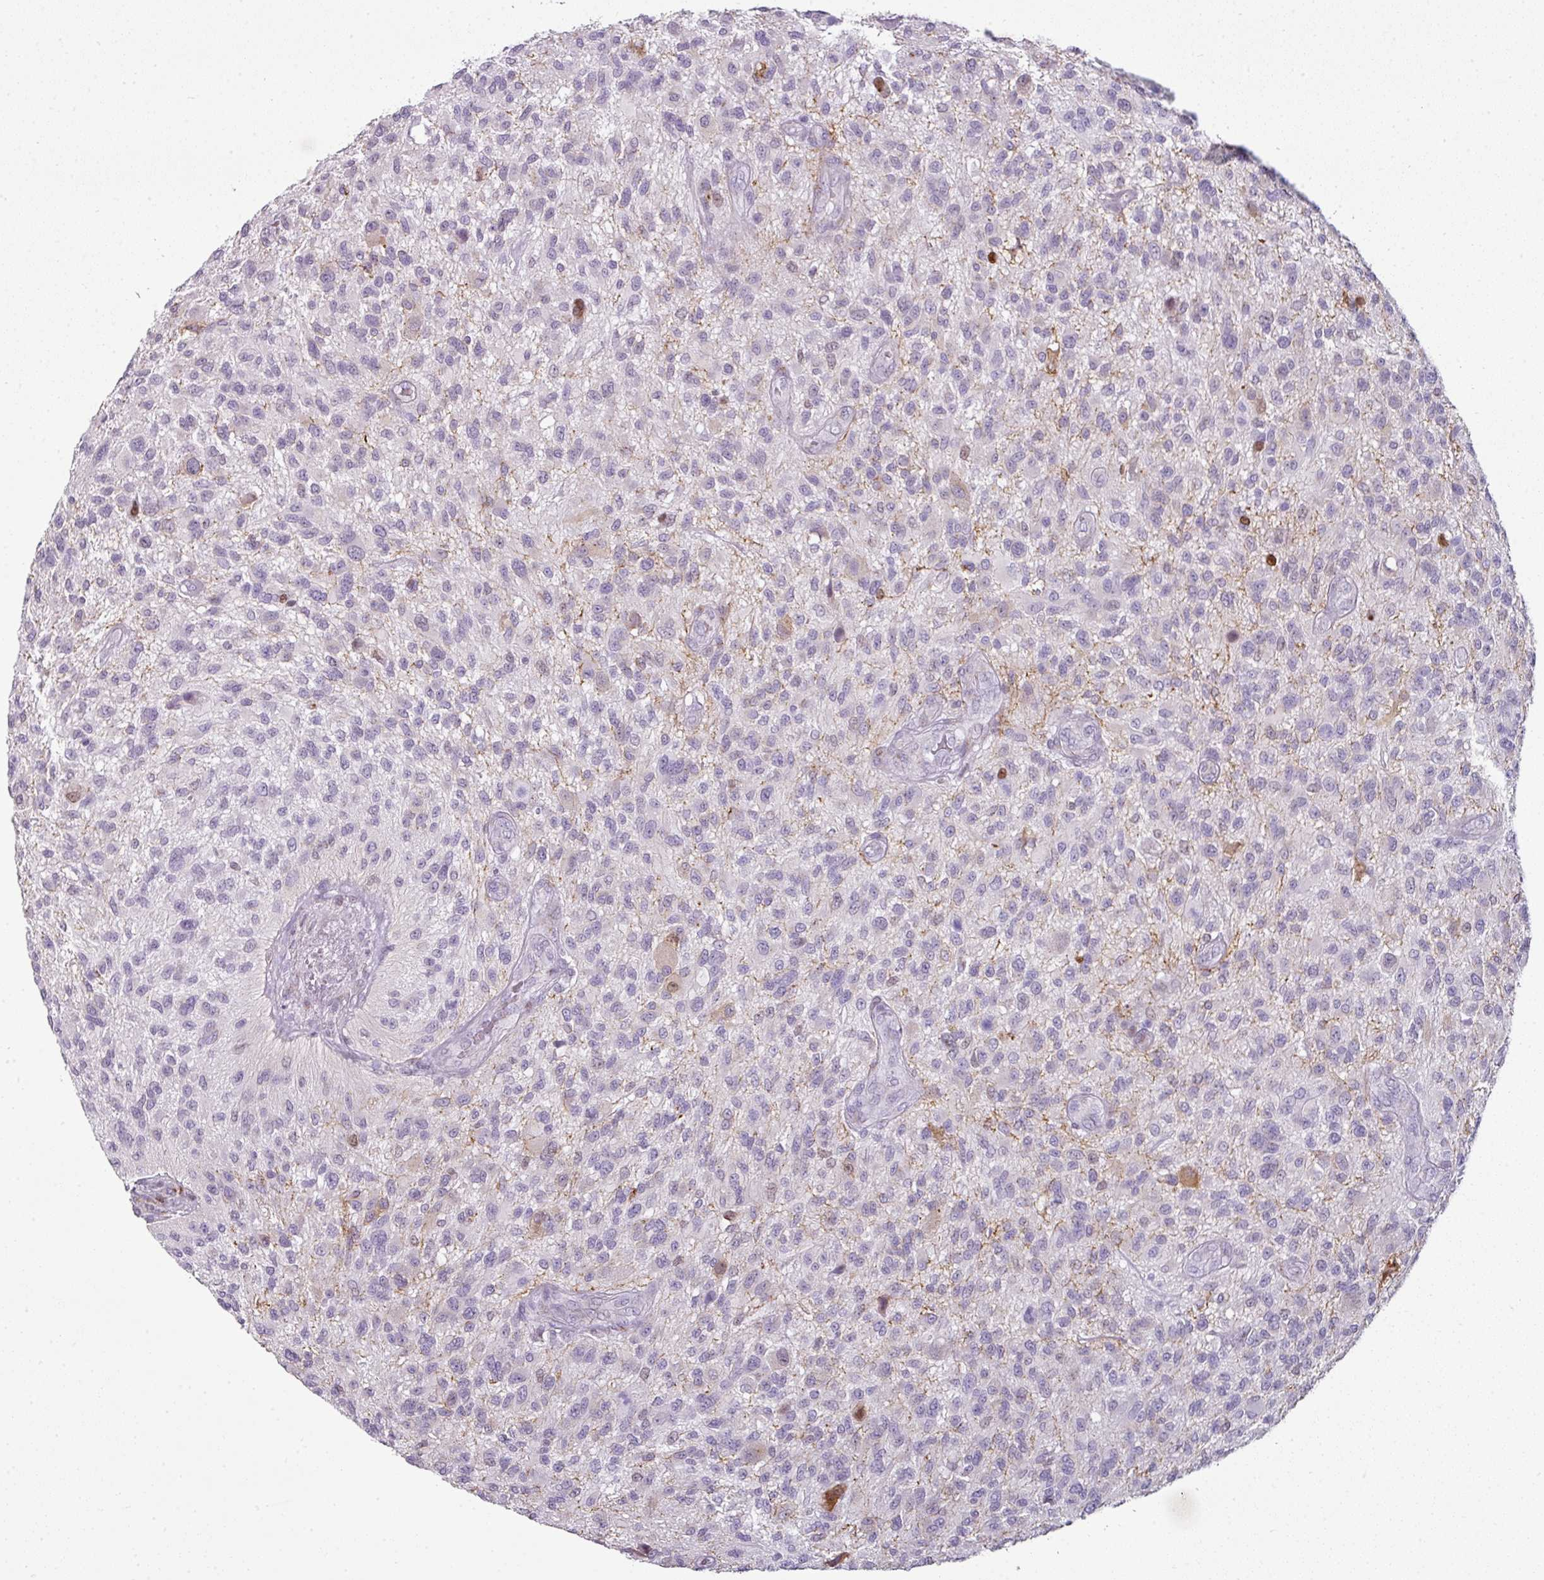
{"staining": {"intensity": "negative", "quantity": "none", "location": "none"}, "tissue": "glioma", "cell_type": "Tumor cells", "image_type": "cancer", "snomed": [{"axis": "morphology", "description": "Glioma, malignant, High grade"}, {"axis": "topography", "description": "Brain"}], "caption": "A histopathology image of malignant glioma (high-grade) stained for a protein shows no brown staining in tumor cells.", "gene": "SYT8", "patient": {"sex": "male", "age": 47}}